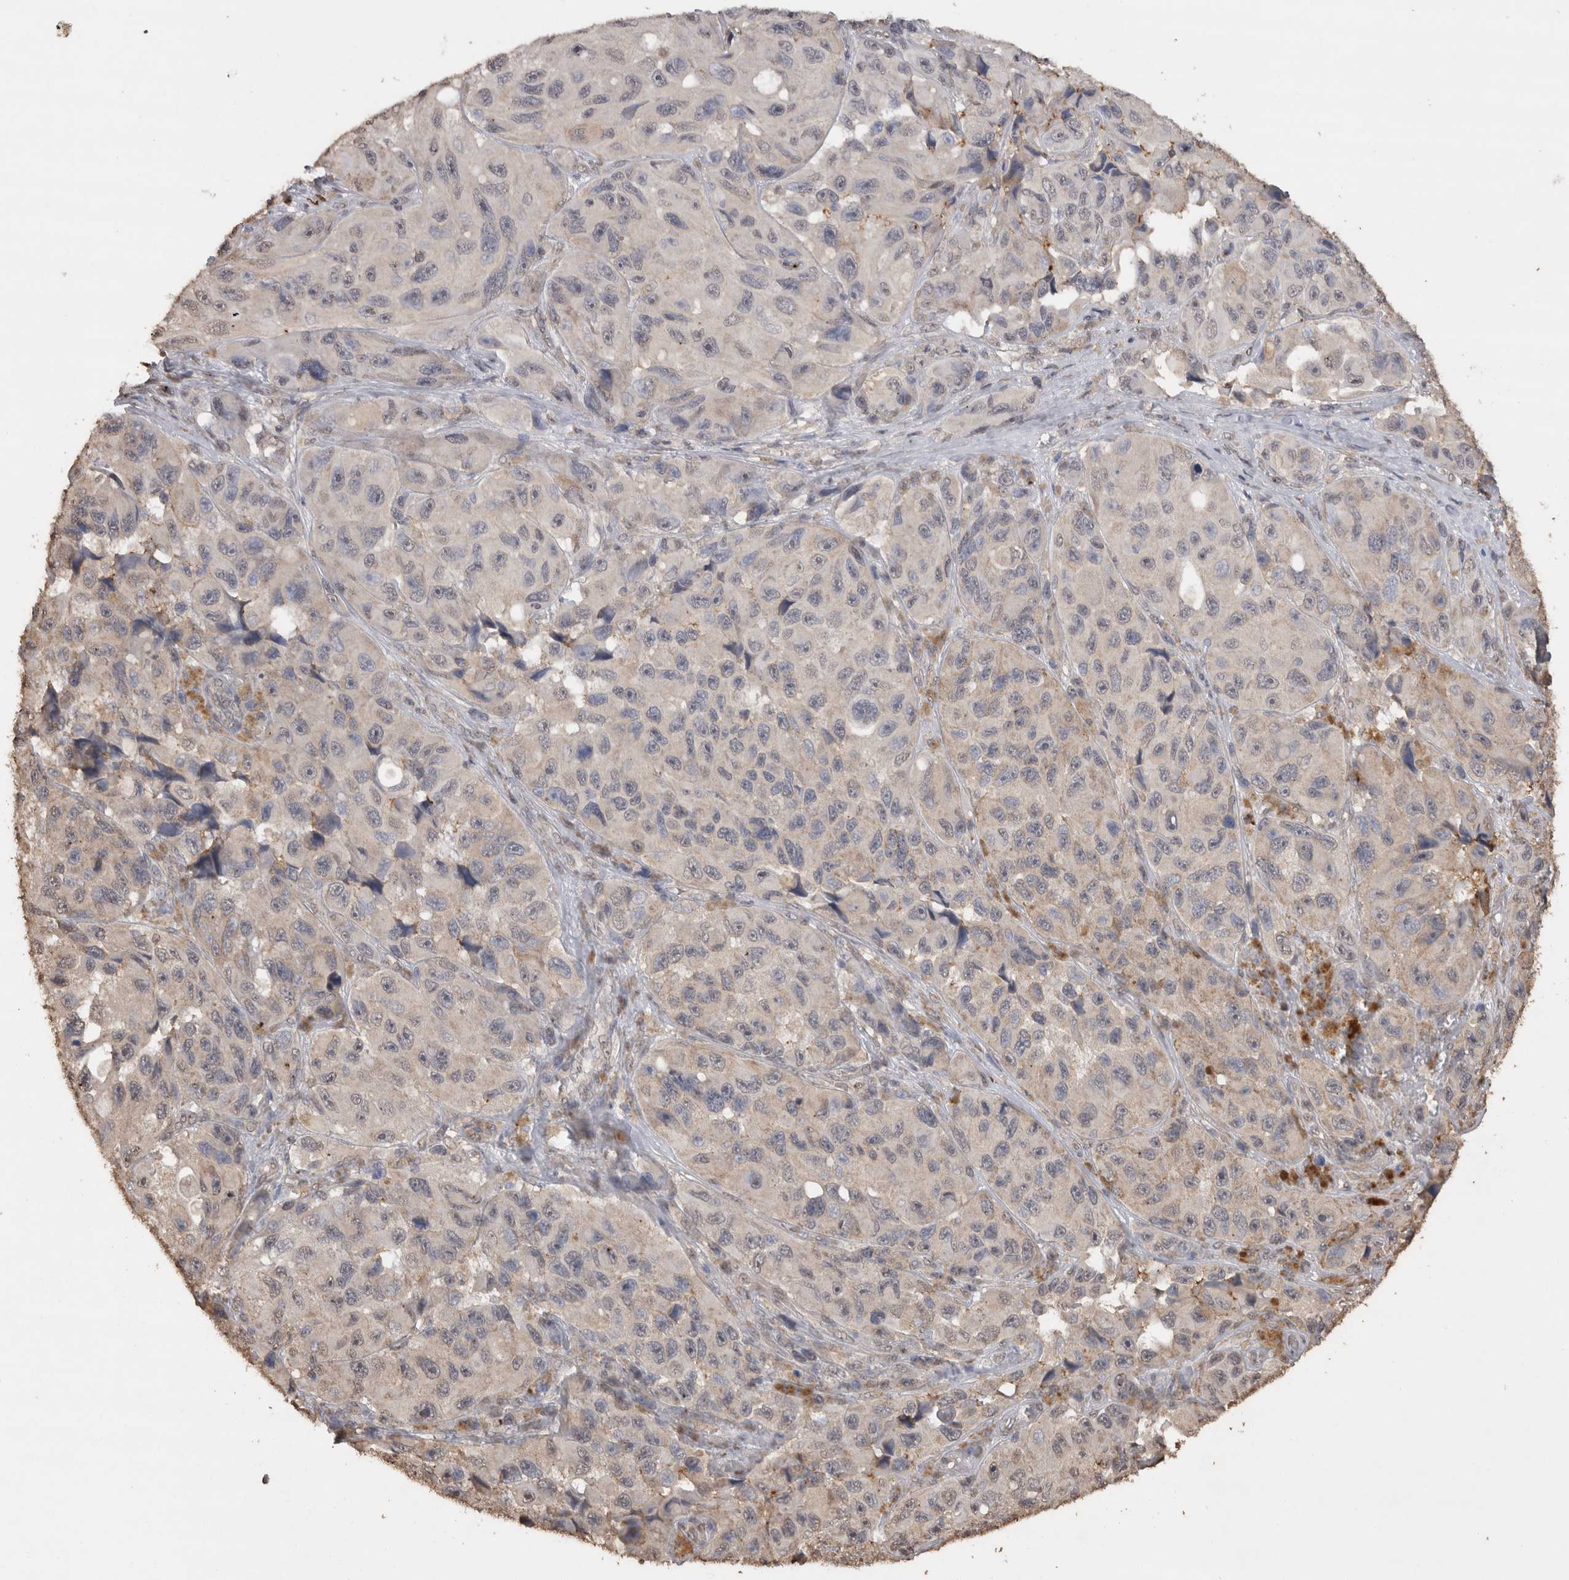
{"staining": {"intensity": "negative", "quantity": "none", "location": "none"}, "tissue": "melanoma", "cell_type": "Tumor cells", "image_type": "cancer", "snomed": [{"axis": "morphology", "description": "Malignant melanoma, NOS"}, {"axis": "topography", "description": "Skin"}], "caption": "DAB (3,3'-diaminobenzidine) immunohistochemical staining of malignant melanoma displays no significant positivity in tumor cells.", "gene": "CRELD2", "patient": {"sex": "female", "age": 73}}